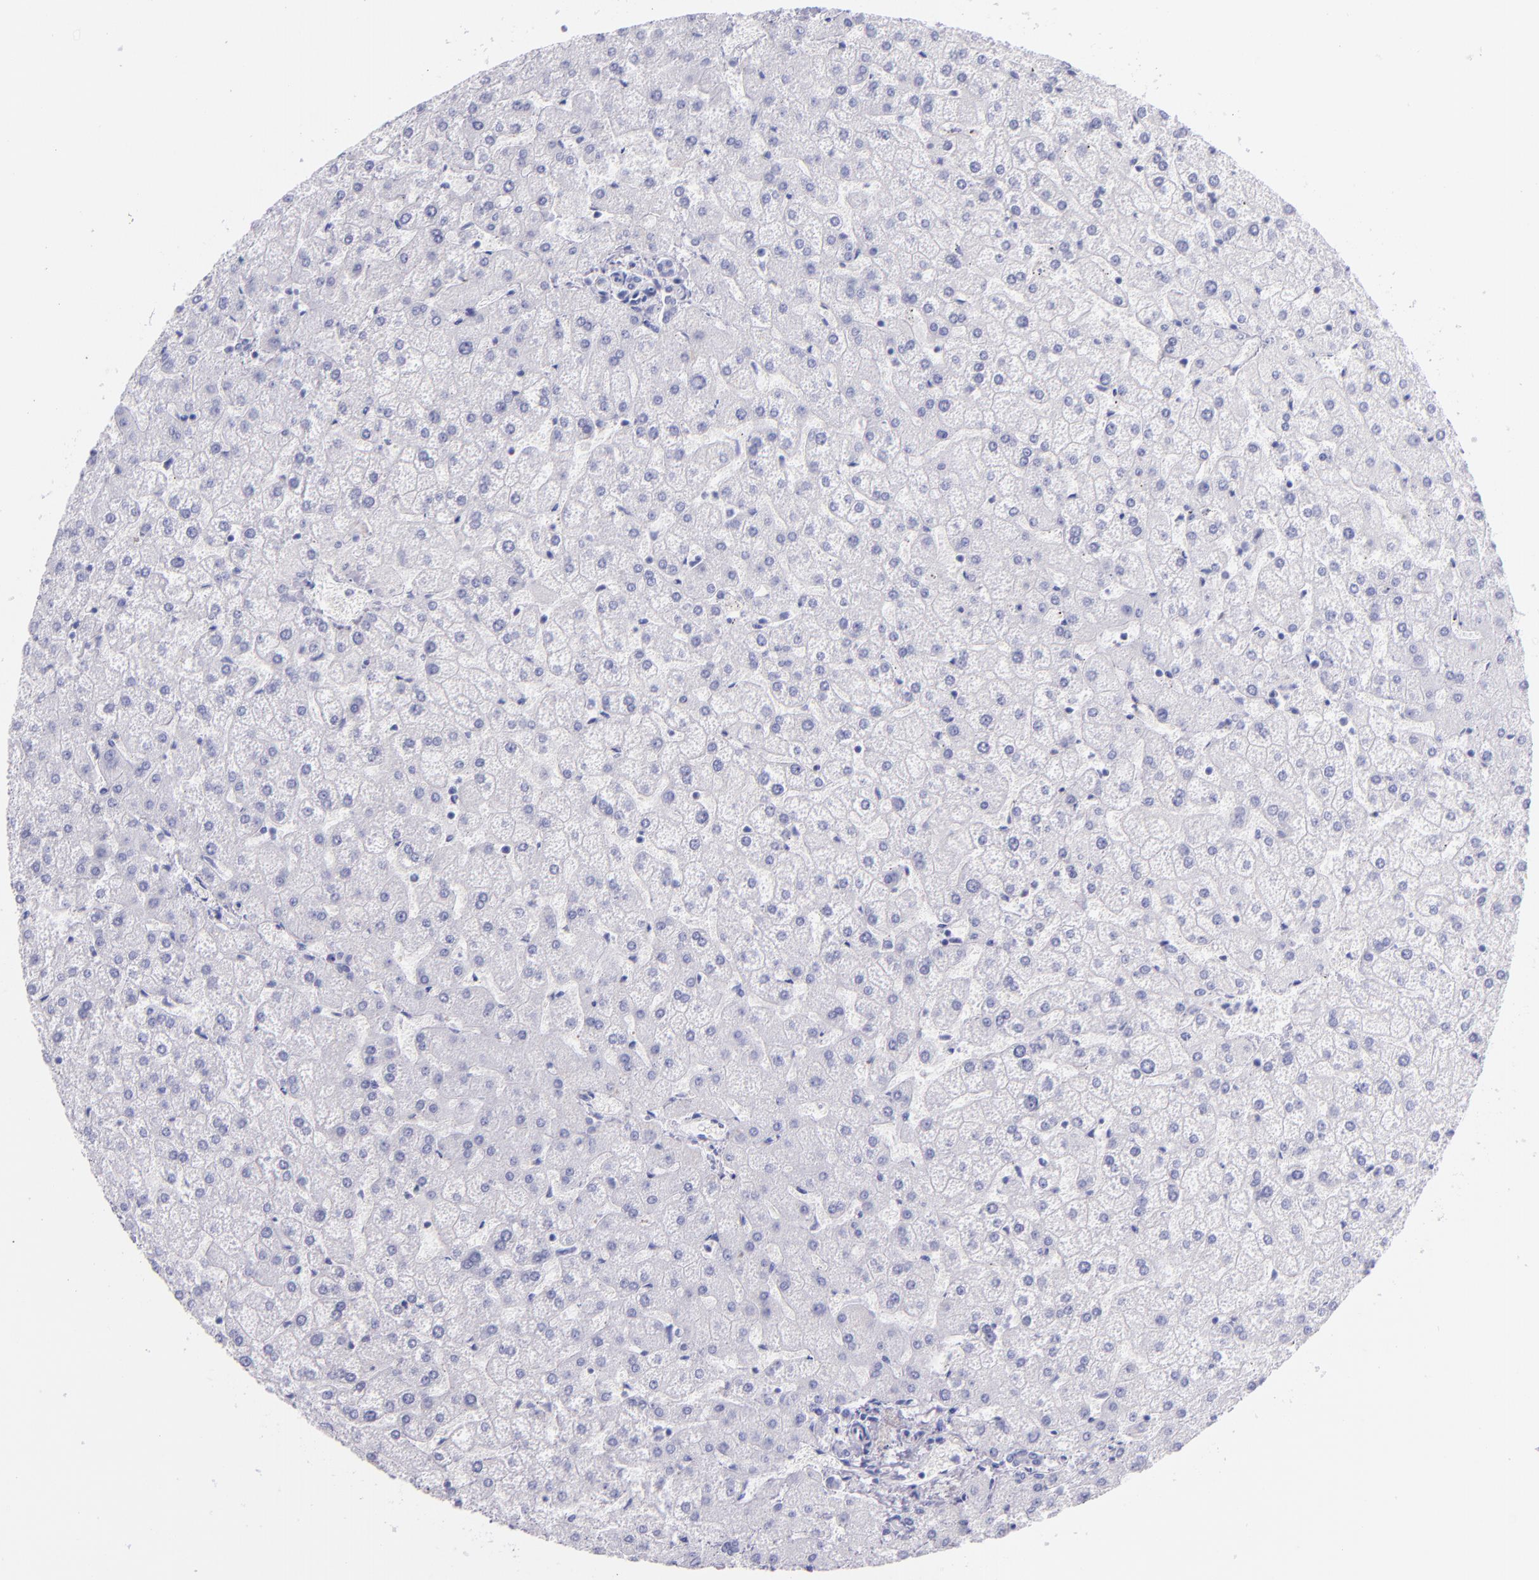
{"staining": {"intensity": "negative", "quantity": "none", "location": "none"}, "tissue": "liver", "cell_type": "Cholangiocytes", "image_type": "normal", "snomed": [{"axis": "morphology", "description": "Normal tissue, NOS"}, {"axis": "topography", "description": "Liver"}], "caption": "High power microscopy micrograph of an immunohistochemistry image of unremarkable liver, revealing no significant expression in cholangiocytes.", "gene": "SFTPB", "patient": {"sex": "female", "age": 32}}